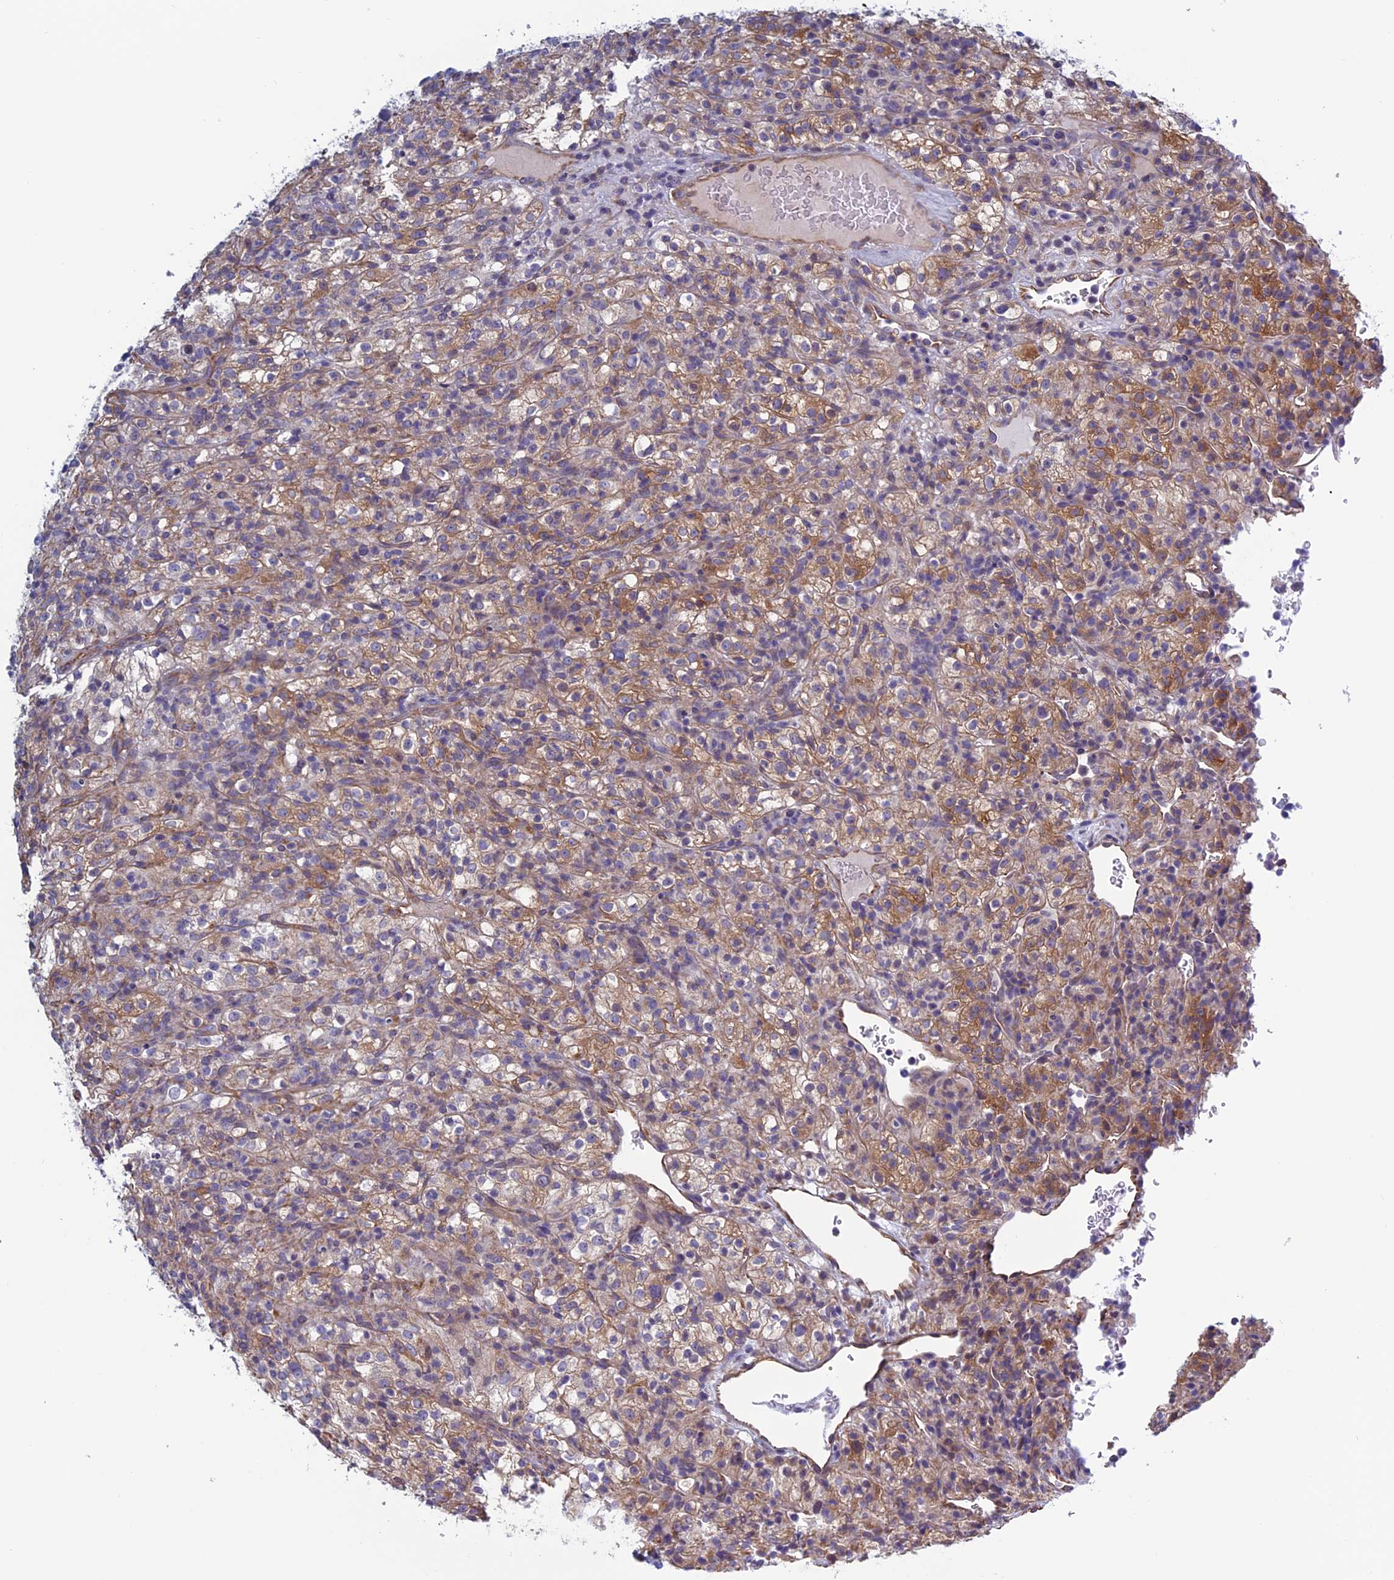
{"staining": {"intensity": "weak", "quantity": "25%-75%", "location": "cytoplasmic/membranous"}, "tissue": "renal cancer", "cell_type": "Tumor cells", "image_type": "cancer", "snomed": [{"axis": "morphology", "description": "Normal tissue, NOS"}, {"axis": "morphology", "description": "Adenocarcinoma, NOS"}, {"axis": "topography", "description": "Kidney"}], "caption": "Adenocarcinoma (renal) was stained to show a protein in brown. There is low levels of weak cytoplasmic/membranous expression in about 25%-75% of tumor cells. Ihc stains the protein in brown and the nuclei are stained blue.", "gene": "BCL2L10", "patient": {"sex": "female", "age": 72}}